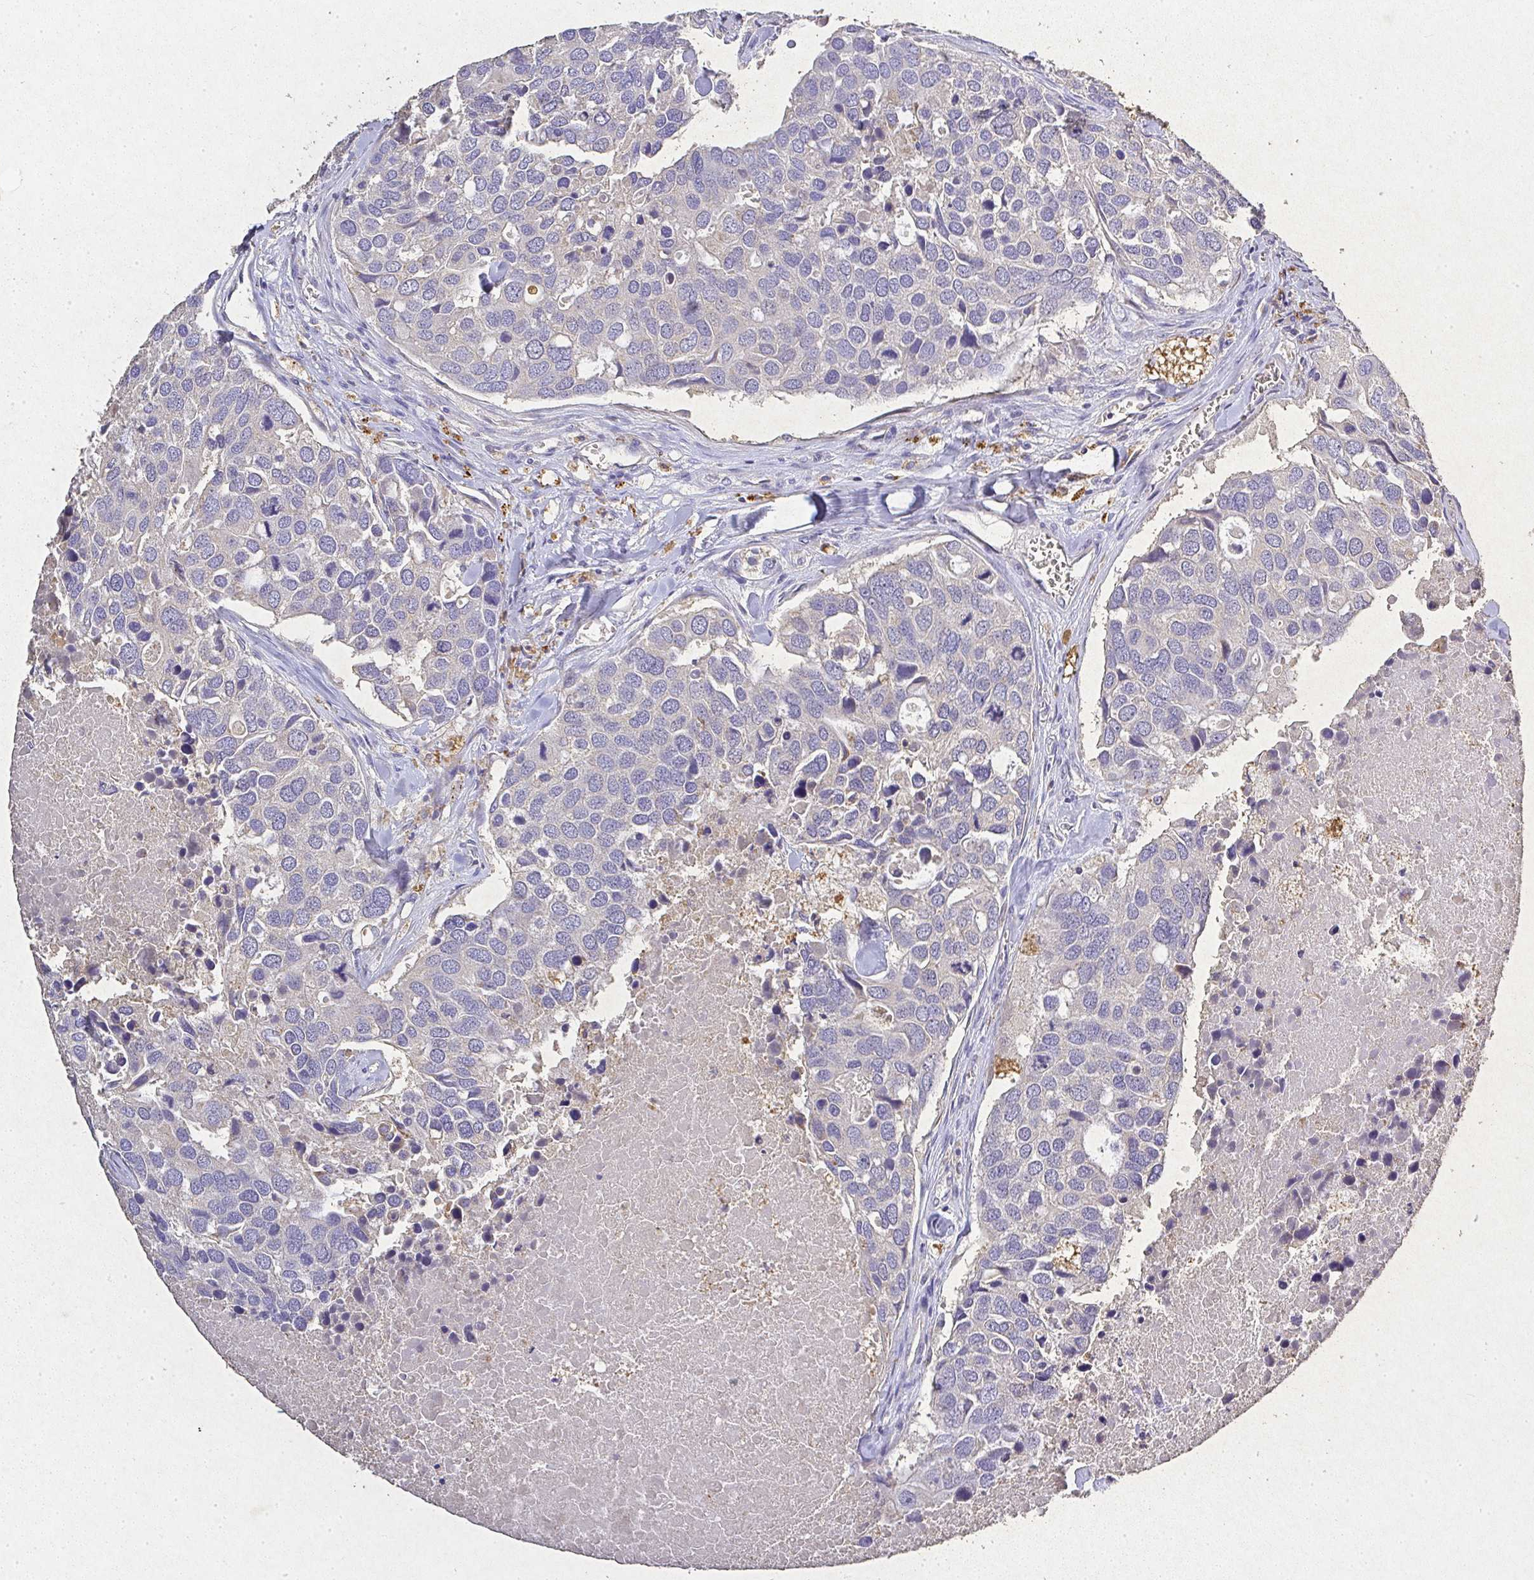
{"staining": {"intensity": "negative", "quantity": "none", "location": "none"}, "tissue": "breast cancer", "cell_type": "Tumor cells", "image_type": "cancer", "snomed": [{"axis": "morphology", "description": "Duct carcinoma"}, {"axis": "topography", "description": "Breast"}], "caption": "High magnification brightfield microscopy of breast cancer (infiltrating ductal carcinoma) stained with DAB (3,3'-diaminobenzidine) (brown) and counterstained with hematoxylin (blue): tumor cells show no significant staining.", "gene": "RPS2", "patient": {"sex": "female", "age": 83}}